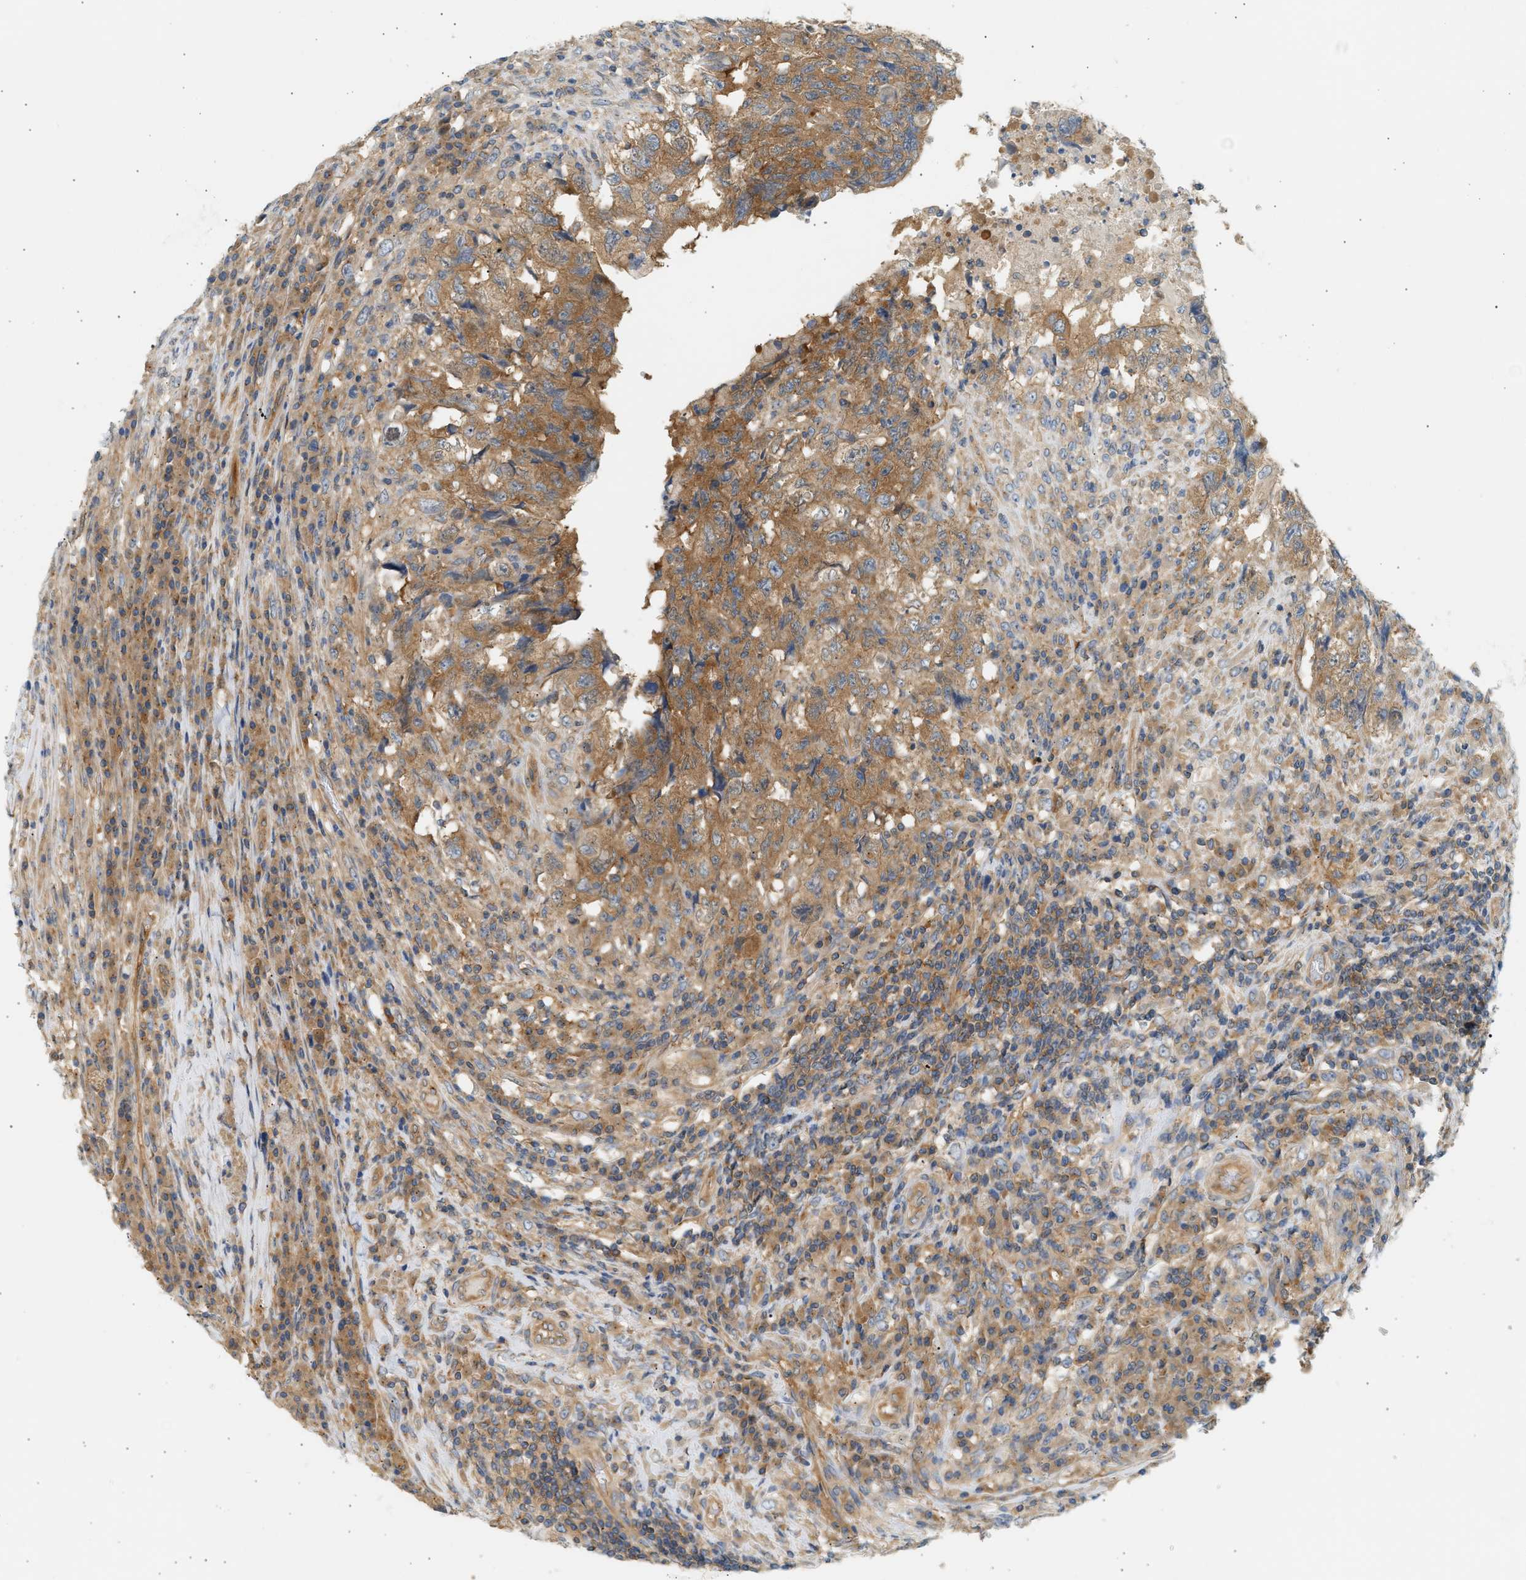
{"staining": {"intensity": "moderate", "quantity": ">75%", "location": "cytoplasmic/membranous"}, "tissue": "testis cancer", "cell_type": "Tumor cells", "image_type": "cancer", "snomed": [{"axis": "morphology", "description": "Necrosis, NOS"}, {"axis": "morphology", "description": "Carcinoma, Embryonal, NOS"}, {"axis": "topography", "description": "Testis"}], "caption": "Embryonal carcinoma (testis) stained with a brown dye displays moderate cytoplasmic/membranous positive positivity in approximately >75% of tumor cells.", "gene": "PAFAH1B1", "patient": {"sex": "male", "age": 19}}